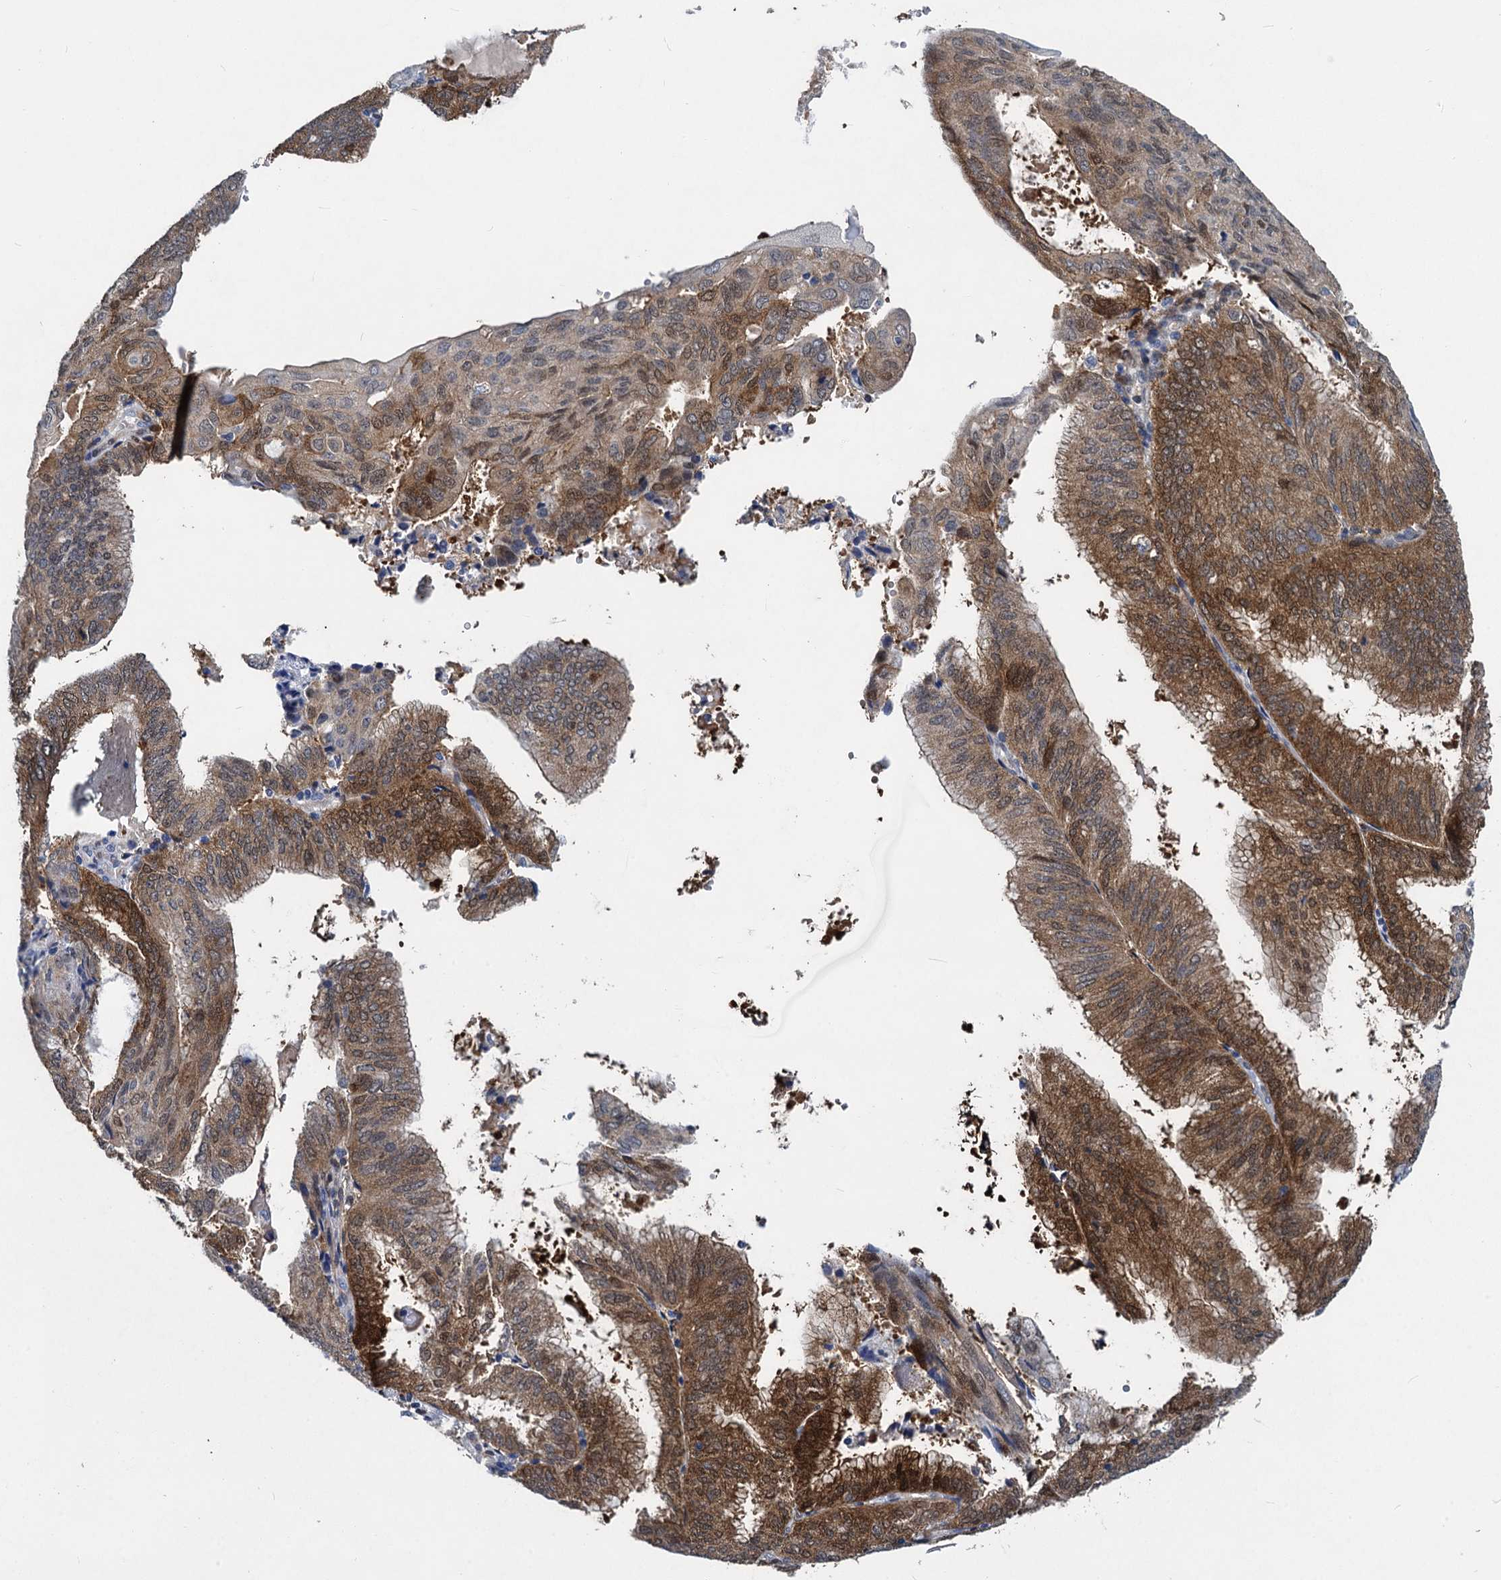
{"staining": {"intensity": "moderate", "quantity": ">75%", "location": "cytoplasmic/membranous"}, "tissue": "endometrial cancer", "cell_type": "Tumor cells", "image_type": "cancer", "snomed": [{"axis": "morphology", "description": "Adenocarcinoma, NOS"}, {"axis": "topography", "description": "Endometrium"}], "caption": "Endometrial adenocarcinoma stained with immunohistochemistry (IHC) reveals moderate cytoplasmic/membranous staining in approximately >75% of tumor cells.", "gene": "GSTM3", "patient": {"sex": "female", "age": 49}}